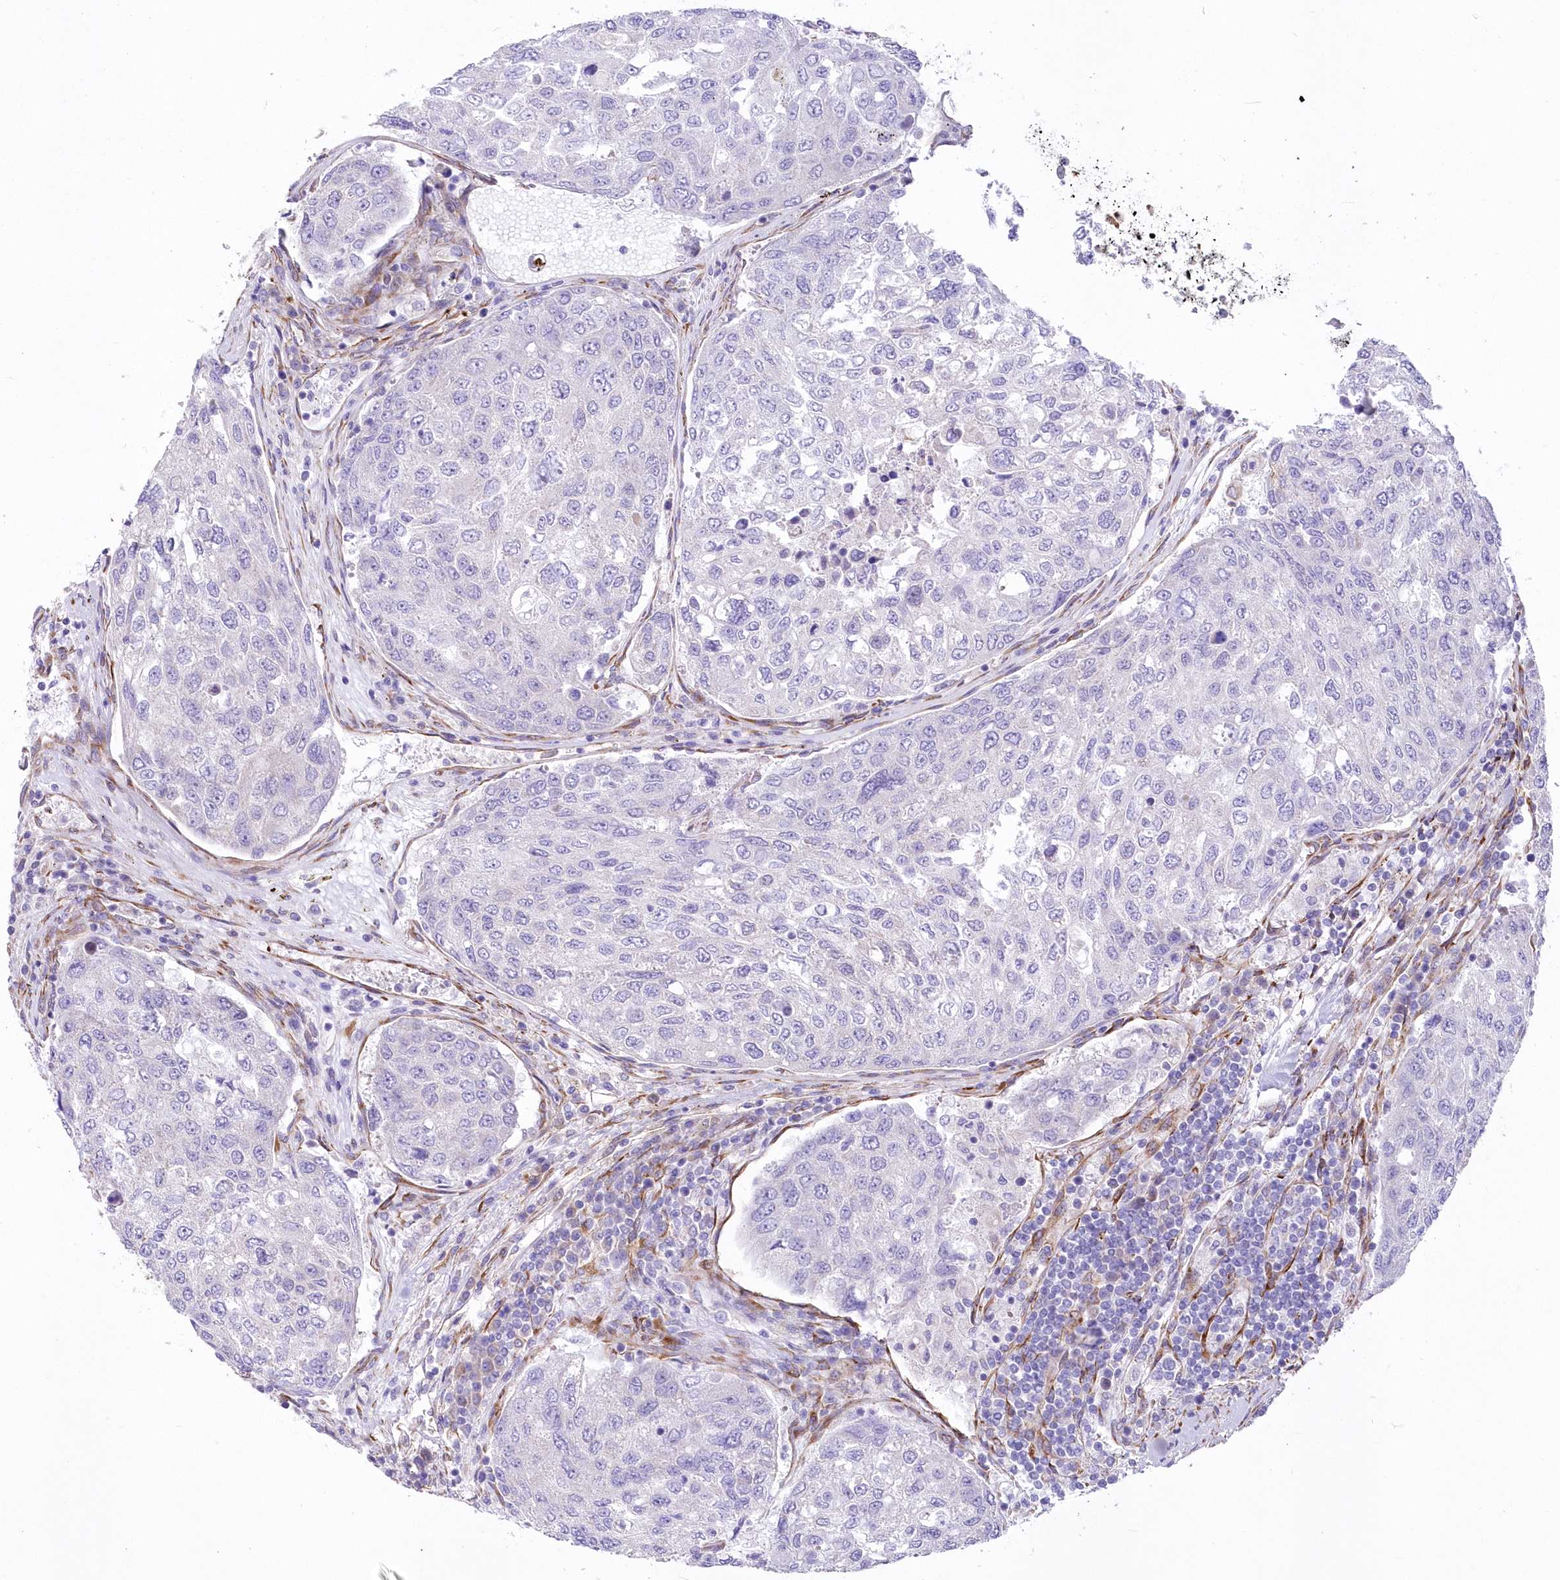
{"staining": {"intensity": "negative", "quantity": "none", "location": "none"}, "tissue": "urothelial cancer", "cell_type": "Tumor cells", "image_type": "cancer", "snomed": [{"axis": "morphology", "description": "Urothelial carcinoma, High grade"}, {"axis": "topography", "description": "Lymph node"}, {"axis": "topography", "description": "Urinary bladder"}], "caption": "Tumor cells are negative for protein expression in human urothelial cancer.", "gene": "YTHDC2", "patient": {"sex": "male", "age": 51}}